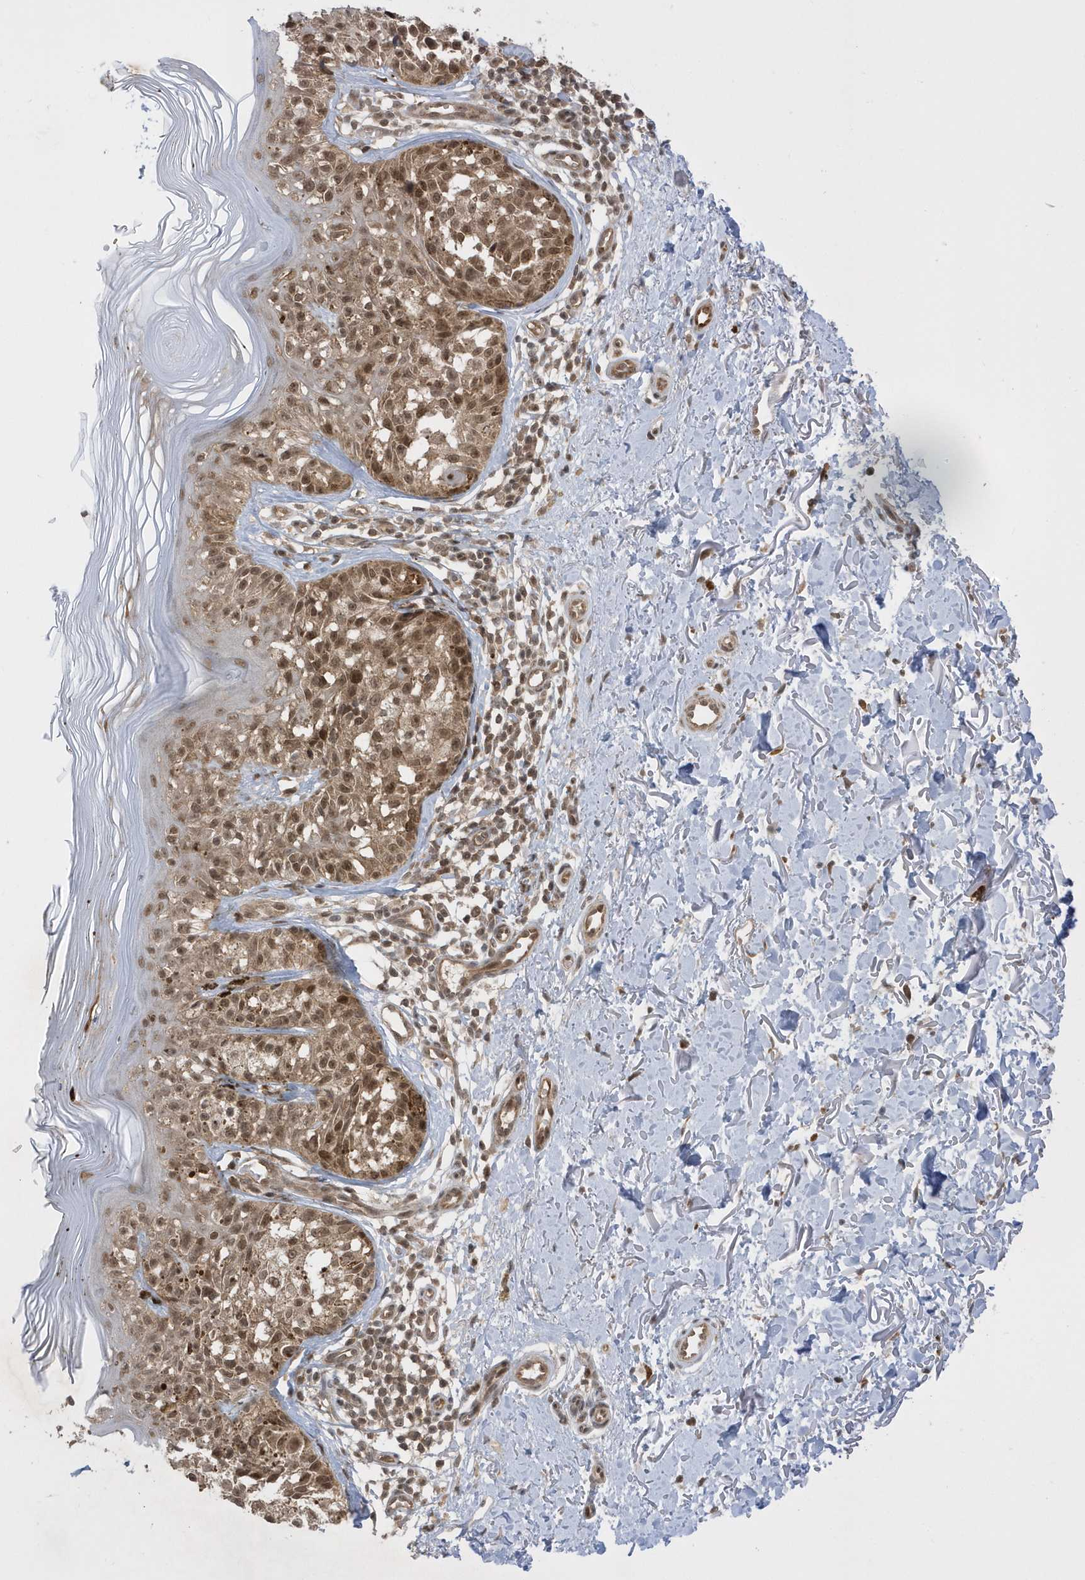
{"staining": {"intensity": "moderate", "quantity": ">75%", "location": "cytoplasmic/membranous,nuclear"}, "tissue": "melanoma", "cell_type": "Tumor cells", "image_type": "cancer", "snomed": [{"axis": "morphology", "description": "Malignant melanoma, NOS"}, {"axis": "topography", "description": "Skin"}], "caption": "Immunohistochemistry (IHC) image of neoplastic tissue: human melanoma stained using immunohistochemistry displays medium levels of moderate protein expression localized specifically in the cytoplasmic/membranous and nuclear of tumor cells, appearing as a cytoplasmic/membranous and nuclear brown color.", "gene": "METTL21A", "patient": {"sex": "female", "age": 50}}